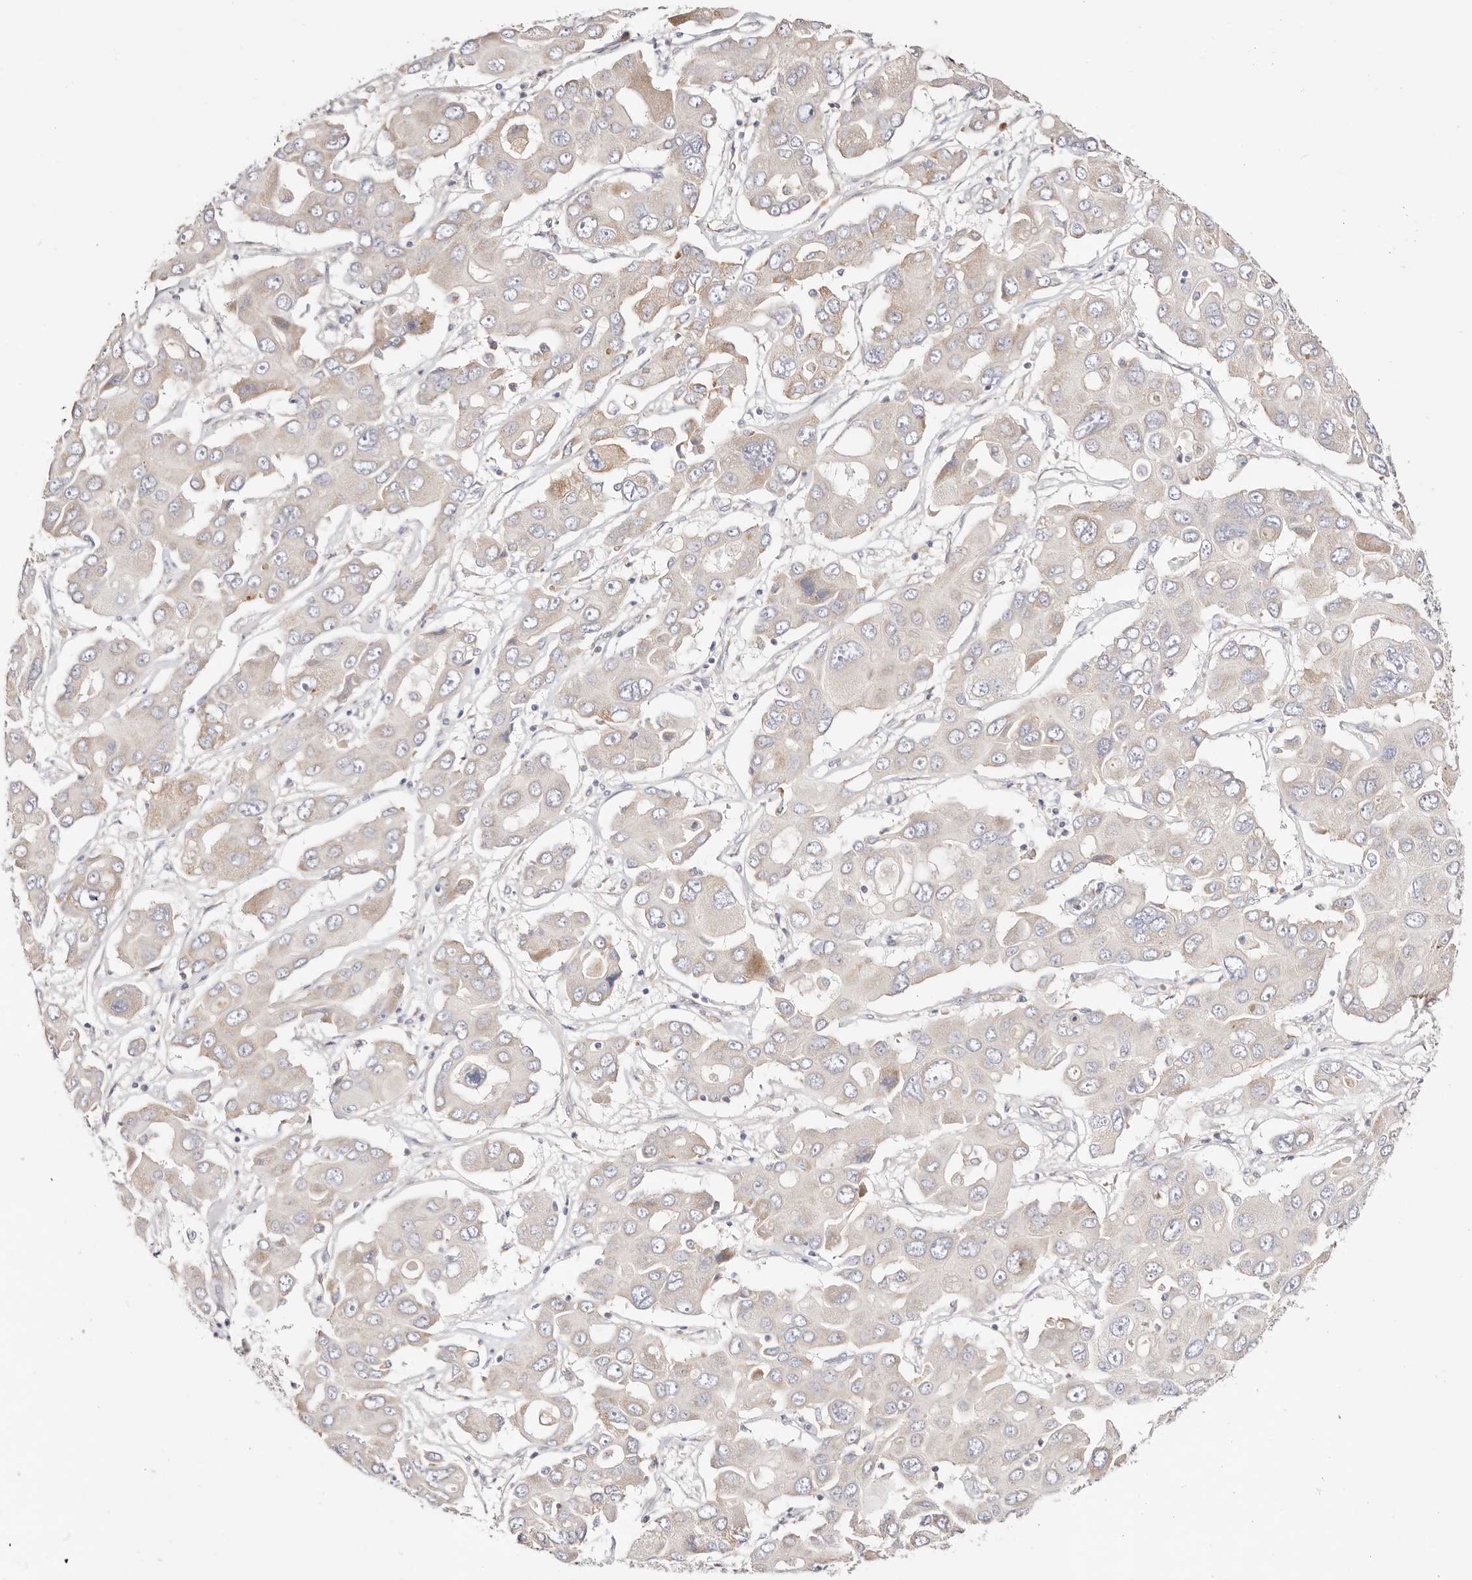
{"staining": {"intensity": "negative", "quantity": "none", "location": "none"}, "tissue": "liver cancer", "cell_type": "Tumor cells", "image_type": "cancer", "snomed": [{"axis": "morphology", "description": "Cholangiocarcinoma"}, {"axis": "topography", "description": "Liver"}], "caption": "IHC histopathology image of neoplastic tissue: human liver cancer (cholangiocarcinoma) stained with DAB (3,3'-diaminobenzidine) displays no significant protein positivity in tumor cells. (Stains: DAB (3,3'-diaminobenzidine) IHC with hematoxylin counter stain, Microscopy: brightfield microscopy at high magnification).", "gene": "GNA13", "patient": {"sex": "male", "age": 67}}